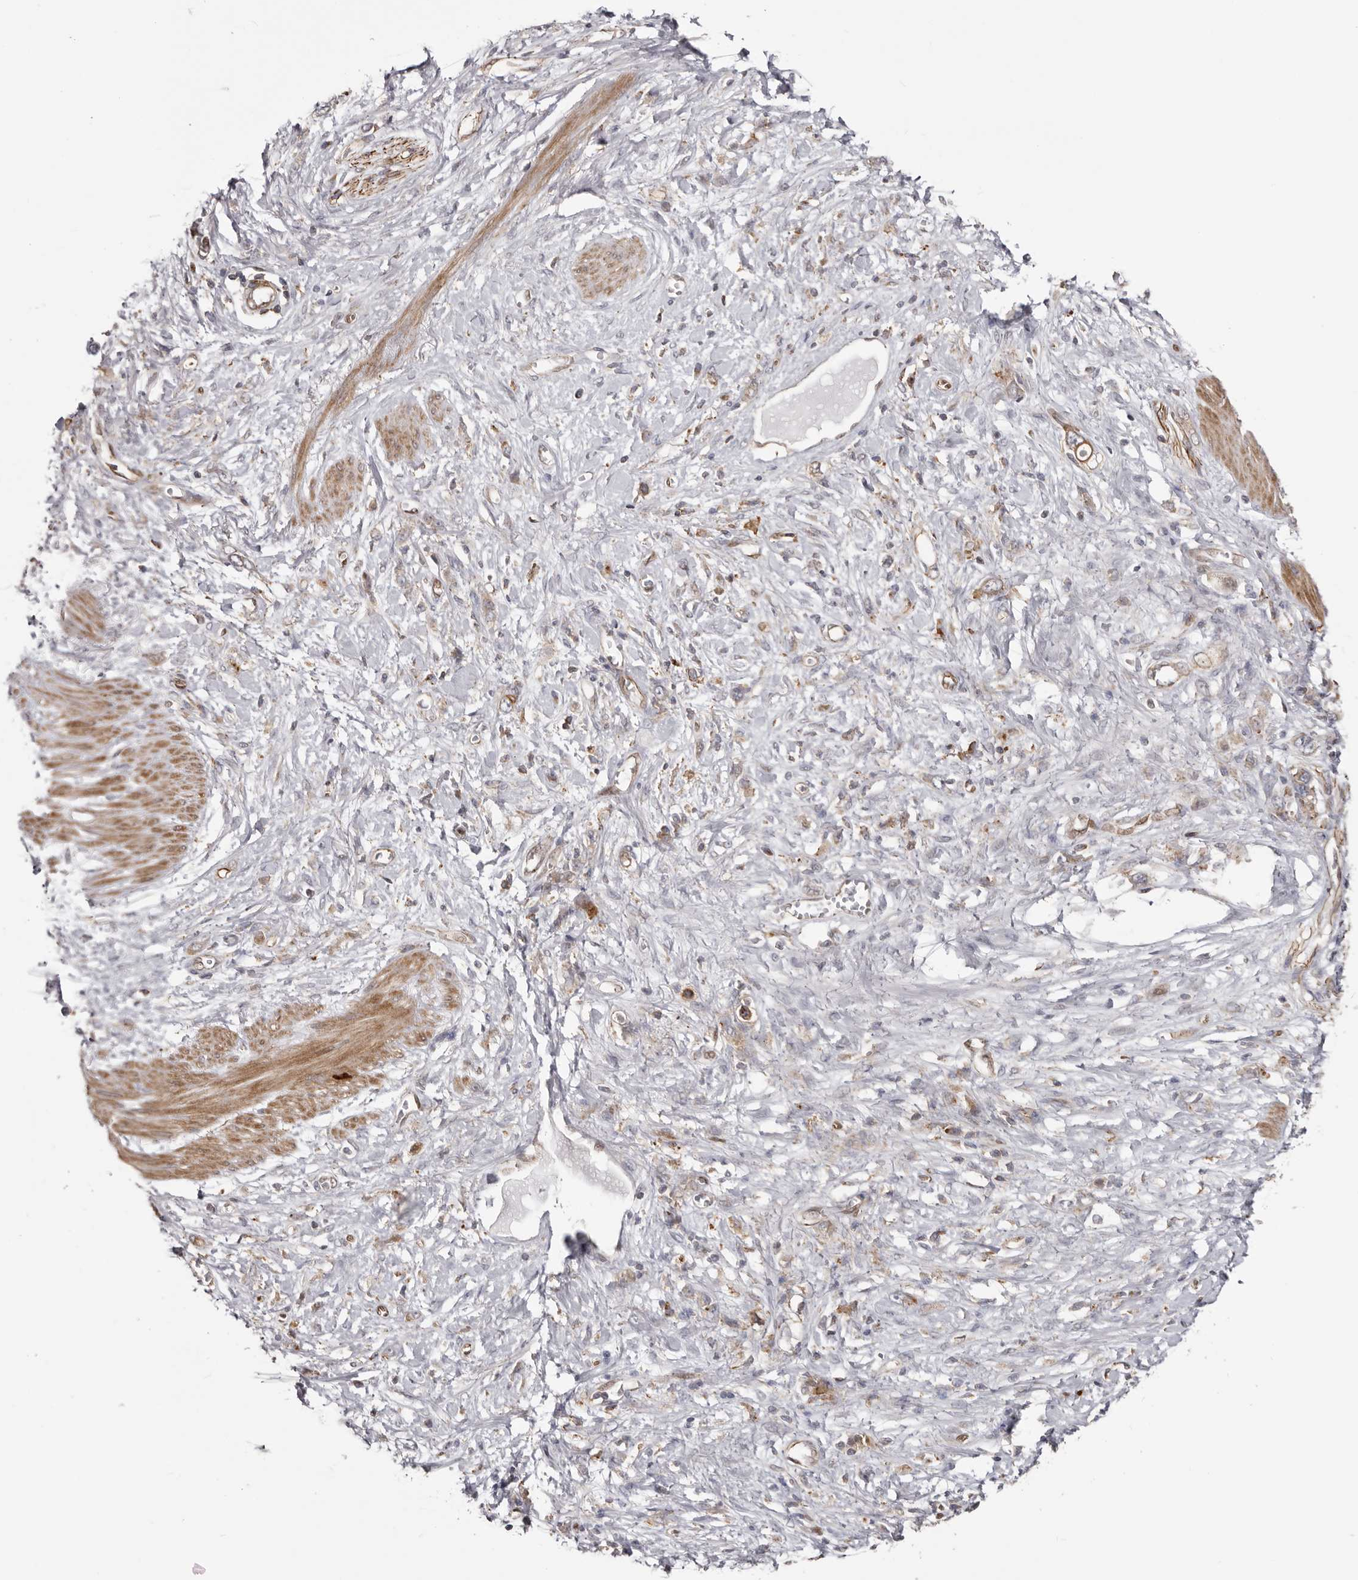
{"staining": {"intensity": "weak", "quantity": ">75%", "location": "cytoplasmic/membranous"}, "tissue": "stomach cancer", "cell_type": "Tumor cells", "image_type": "cancer", "snomed": [{"axis": "morphology", "description": "Adenocarcinoma, NOS"}, {"axis": "topography", "description": "Stomach"}], "caption": "Immunohistochemical staining of human stomach cancer (adenocarcinoma) demonstrates low levels of weak cytoplasmic/membranous protein staining in approximately >75% of tumor cells.", "gene": "NUP43", "patient": {"sex": "female", "age": 76}}